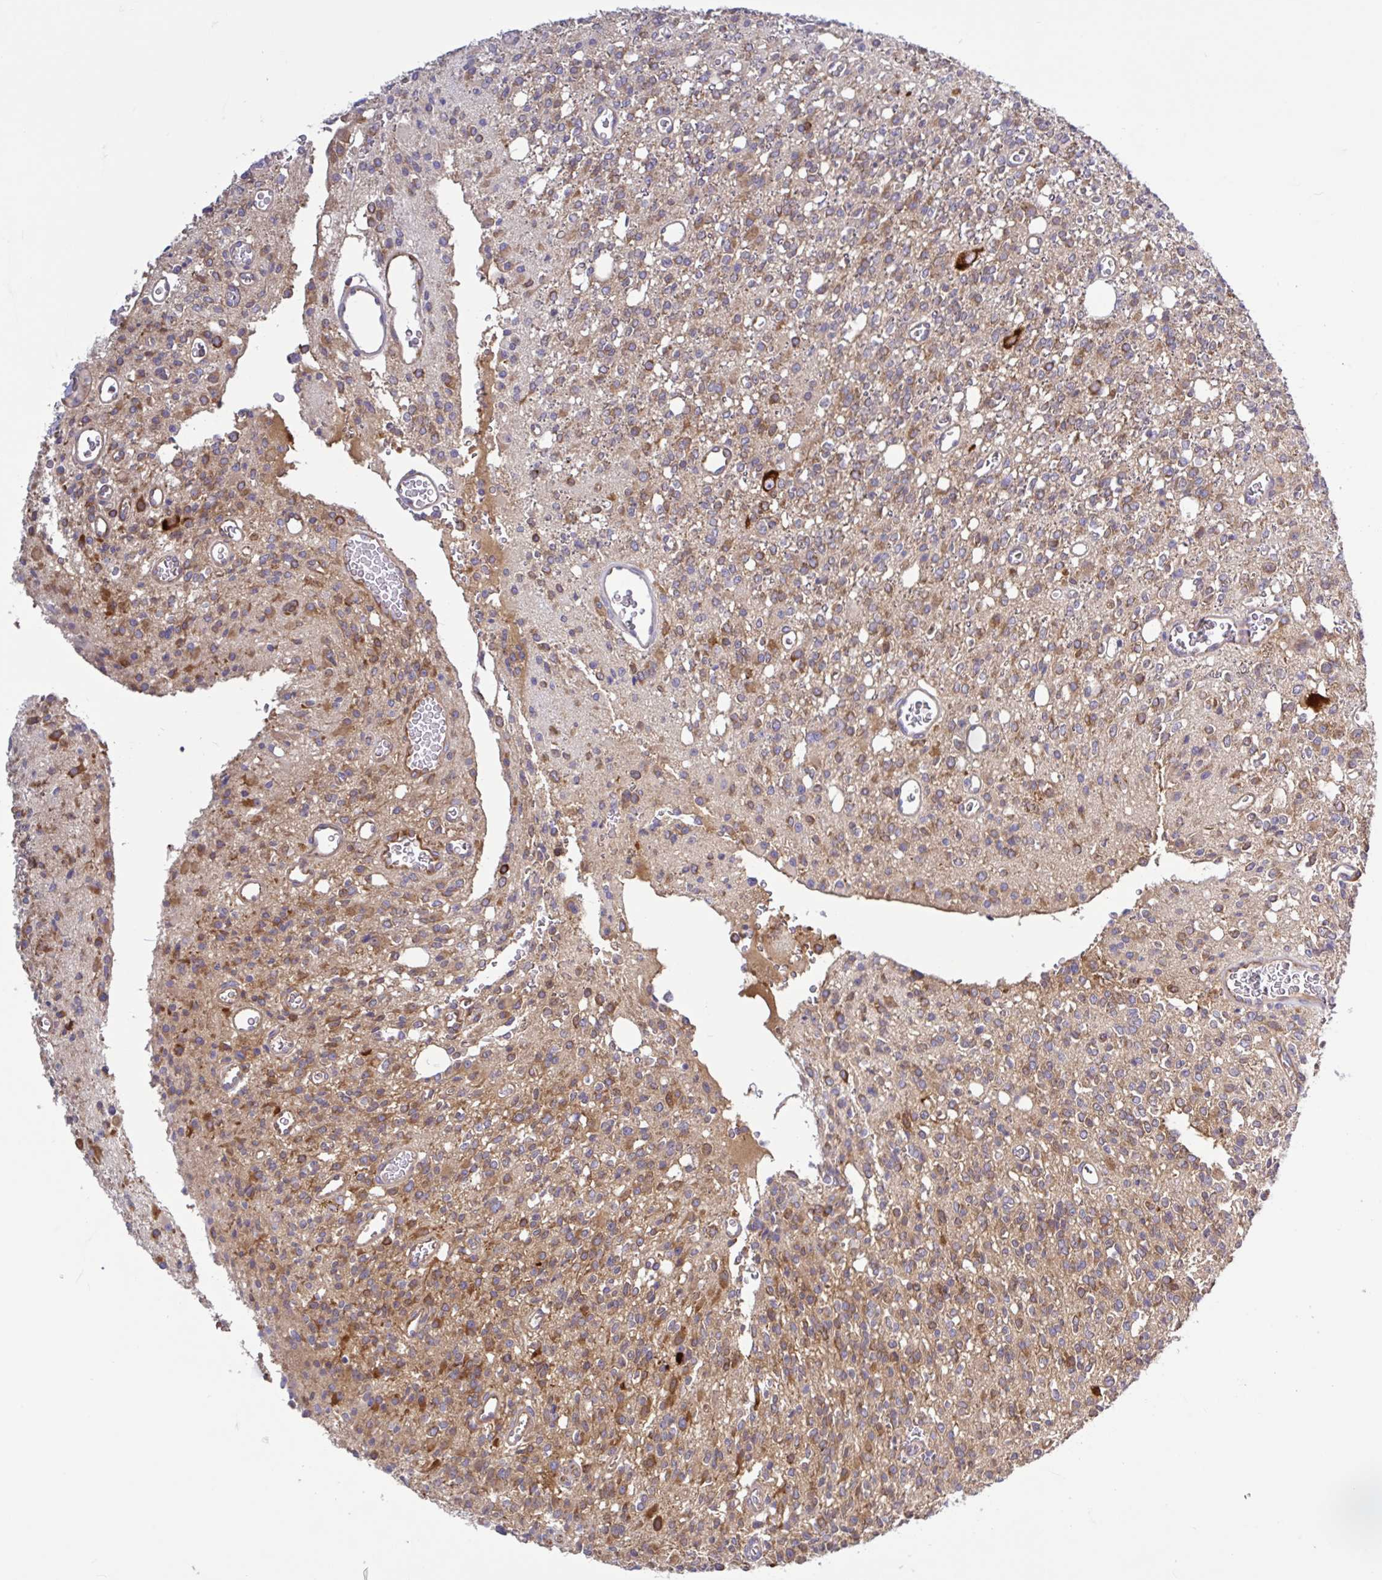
{"staining": {"intensity": "strong", "quantity": "25%-75%", "location": "cytoplasmic/membranous"}, "tissue": "glioma", "cell_type": "Tumor cells", "image_type": "cancer", "snomed": [{"axis": "morphology", "description": "Glioma, malignant, High grade"}, {"axis": "topography", "description": "Brain"}], "caption": "Immunohistochemistry (DAB) staining of malignant glioma (high-grade) shows strong cytoplasmic/membranous protein positivity in approximately 25%-75% of tumor cells. The protein of interest is stained brown, and the nuclei are stained in blue (DAB IHC with brightfield microscopy, high magnification).", "gene": "LARS1", "patient": {"sex": "male", "age": 34}}